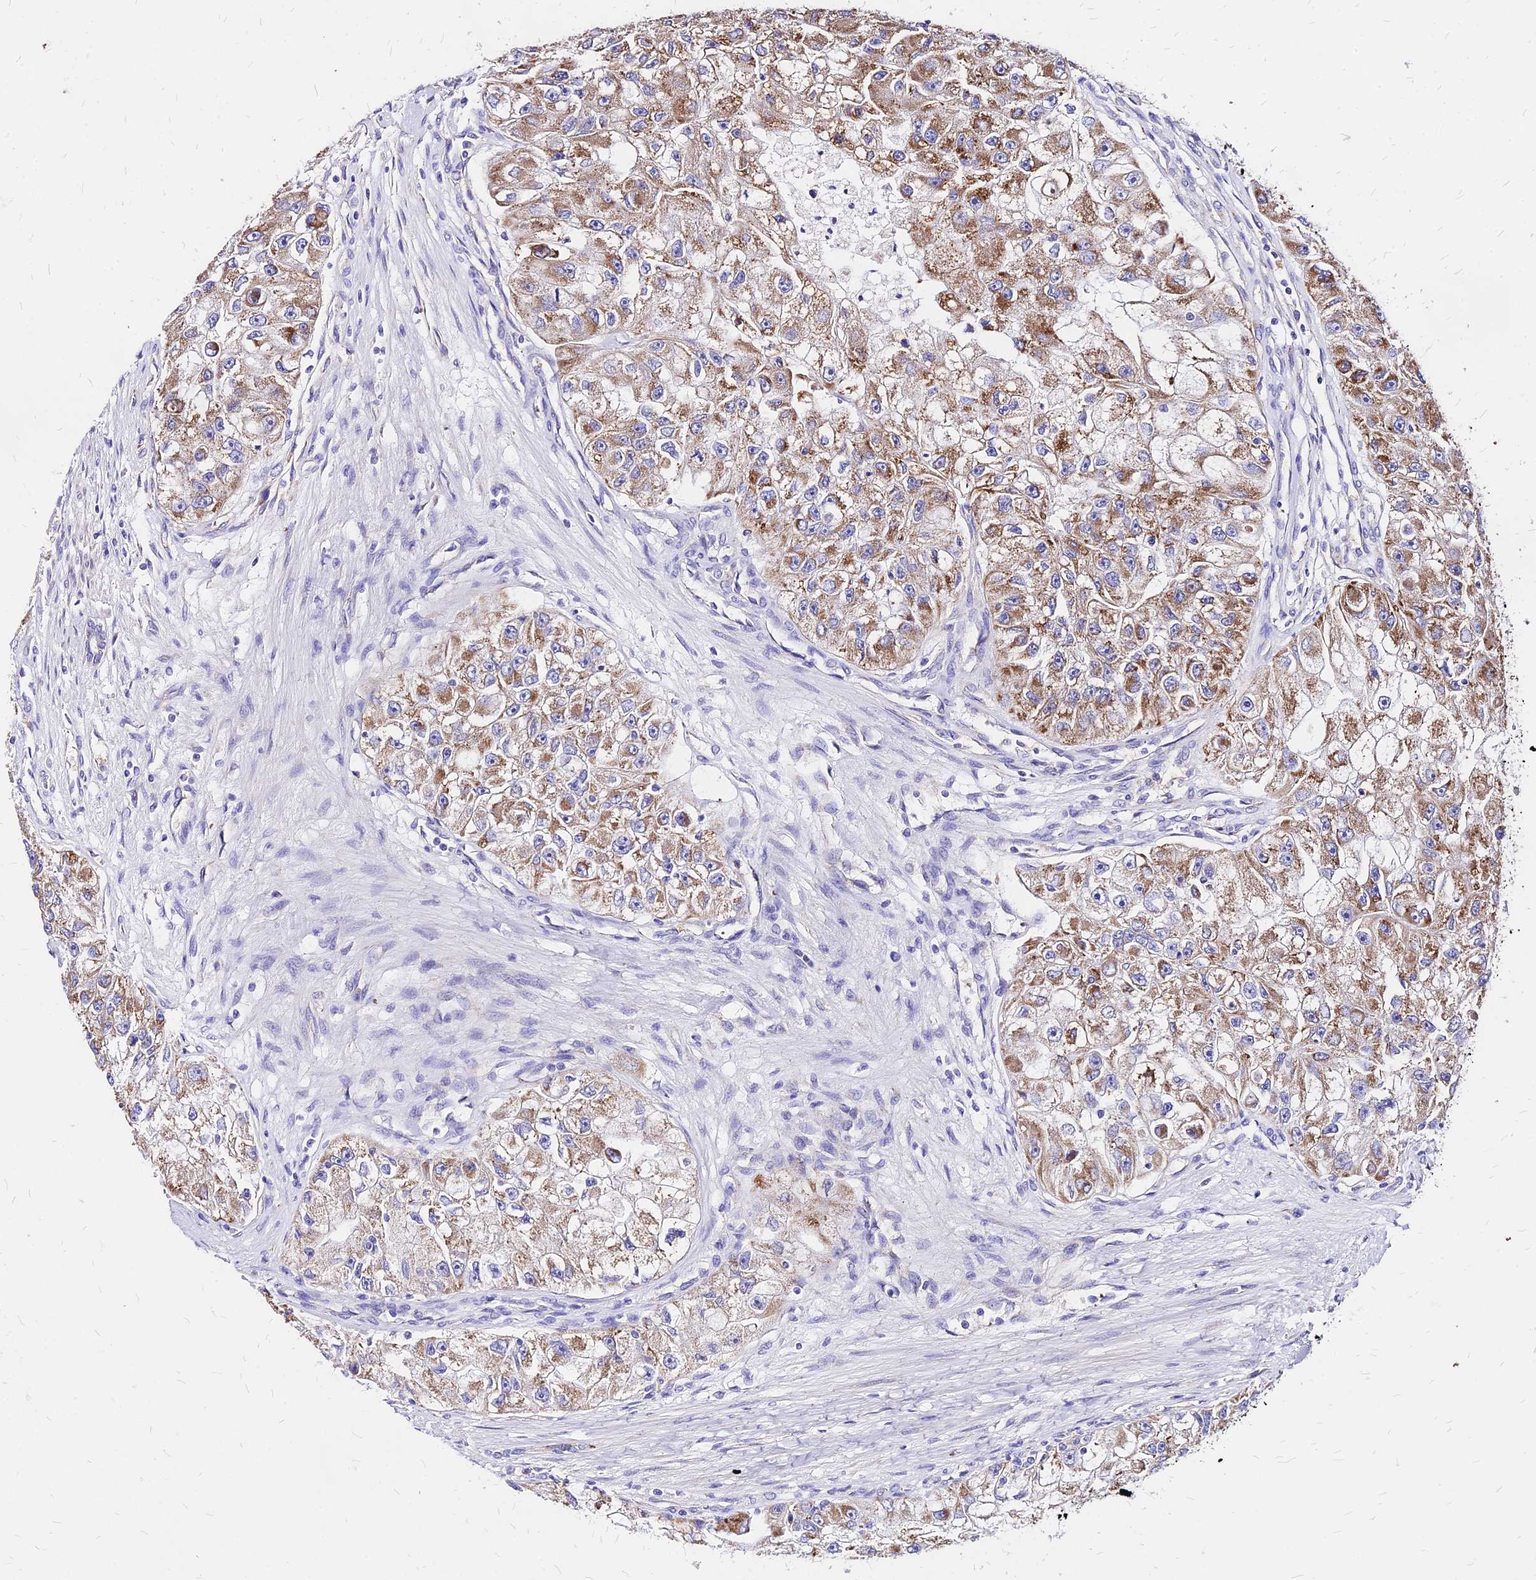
{"staining": {"intensity": "moderate", "quantity": ">75%", "location": "cytoplasmic/membranous"}, "tissue": "renal cancer", "cell_type": "Tumor cells", "image_type": "cancer", "snomed": [{"axis": "morphology", "description": "Adenocarcinoma, NOS"}, {"axis": "topography", "description": "Kidney"}], "caption": "Immunohistochemical staining of renal adenocarcinoma demonstrates medium levels of moderate cytoplasmic/membranous protein positivity in about >75% of tumor cells.", "gene": "MRPL3", "patient": {"sex": "male", "age": 63}}